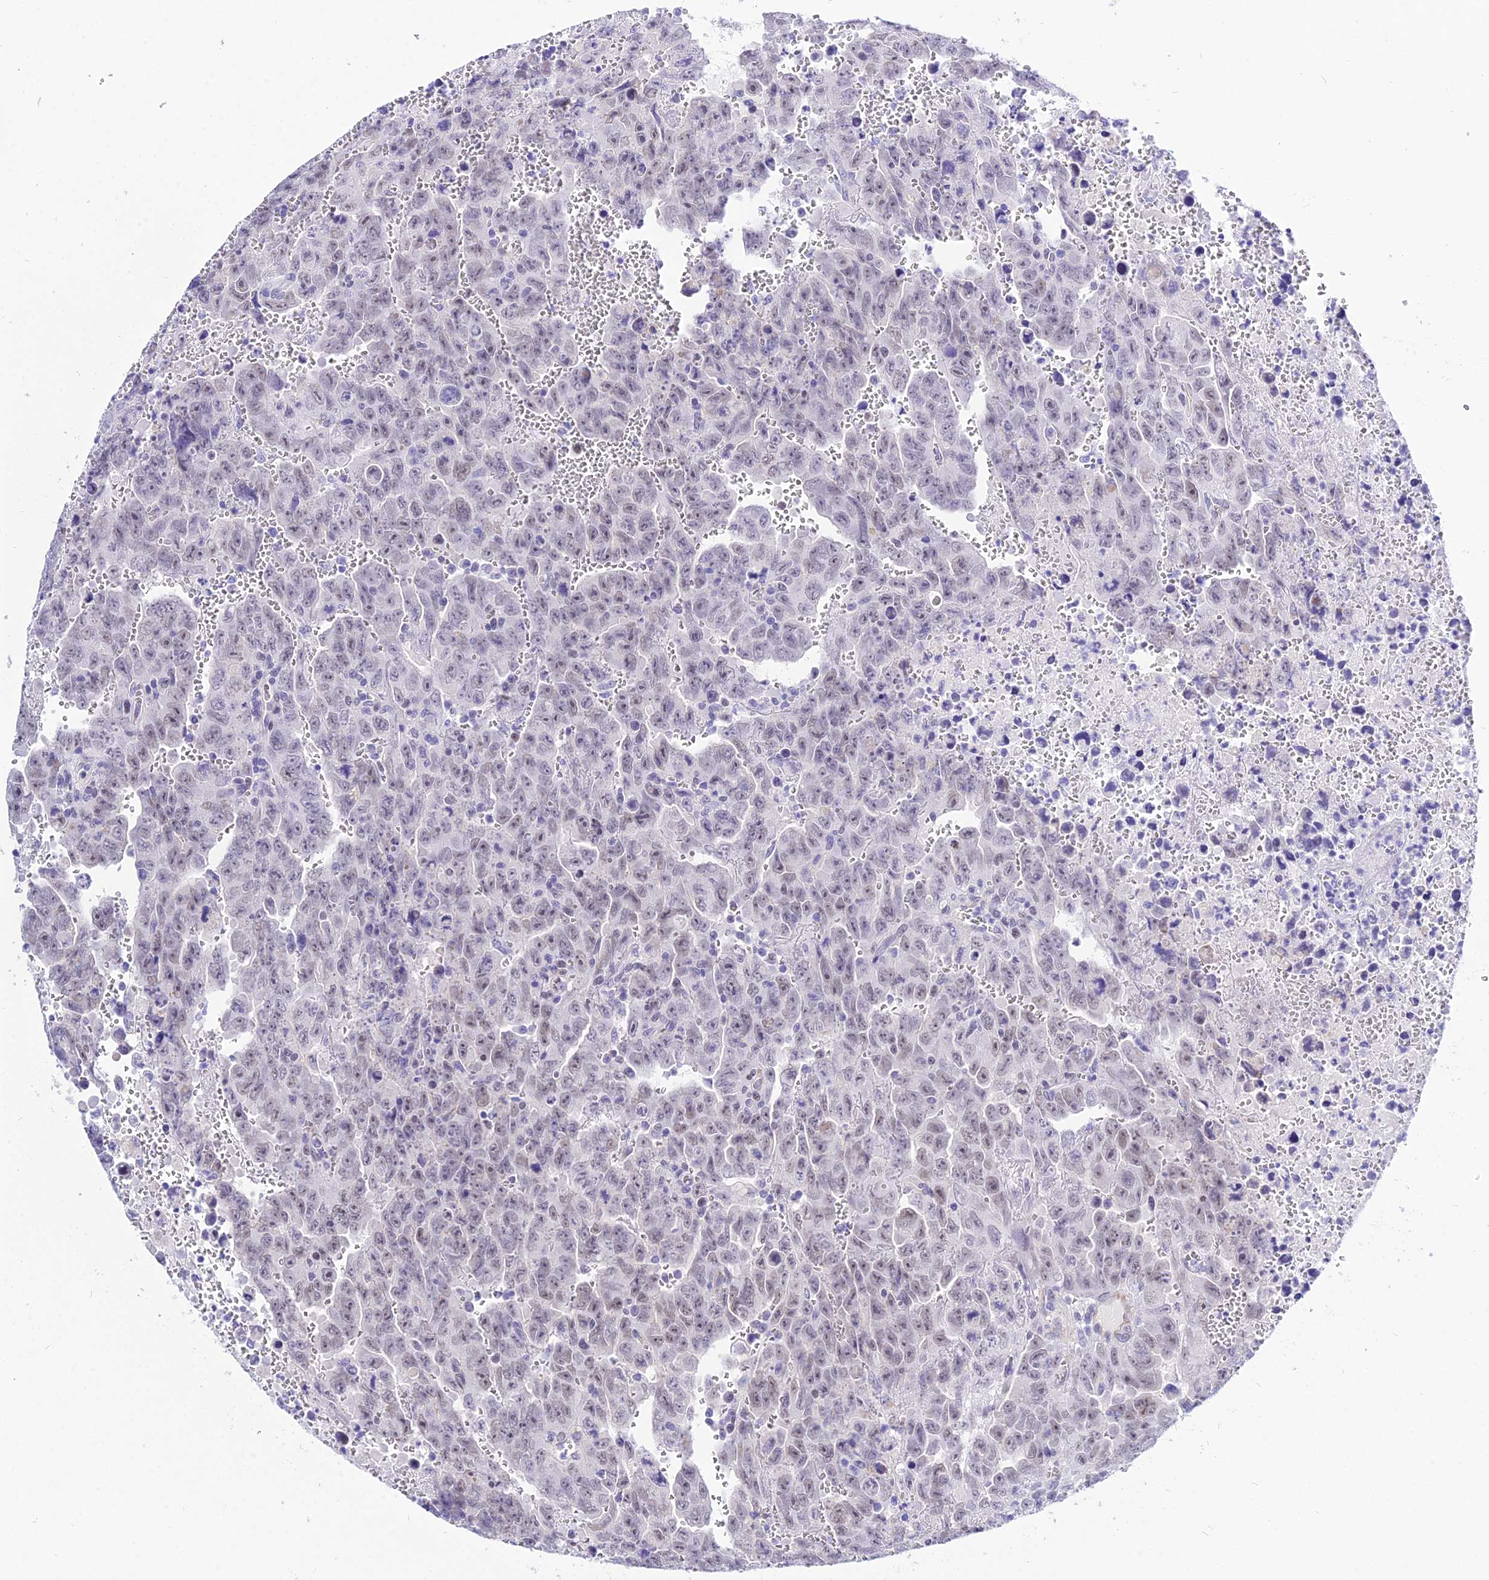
{"staining": {"intensity": "weak", "quantity": "25%-75%", "location": "nuclear"}, "tissue": "testis cancer", "cell_type": "Tumor cells", "image_type": "cancer", "snomed": [{"axis": "morphology", "description": "Carcinoma, Embryonal, NOS"}, {"axis": "topography", "description": "Testis"}], "caption": "This histopathology image exhibits immunohistochemistry staining of testis embryonal carcinoma, with low weak nuclear positivity in approximately 25%-75% of tumor cells.", "gene": "DEFB107A", "patient": {"sex": "male", "age": 28}}